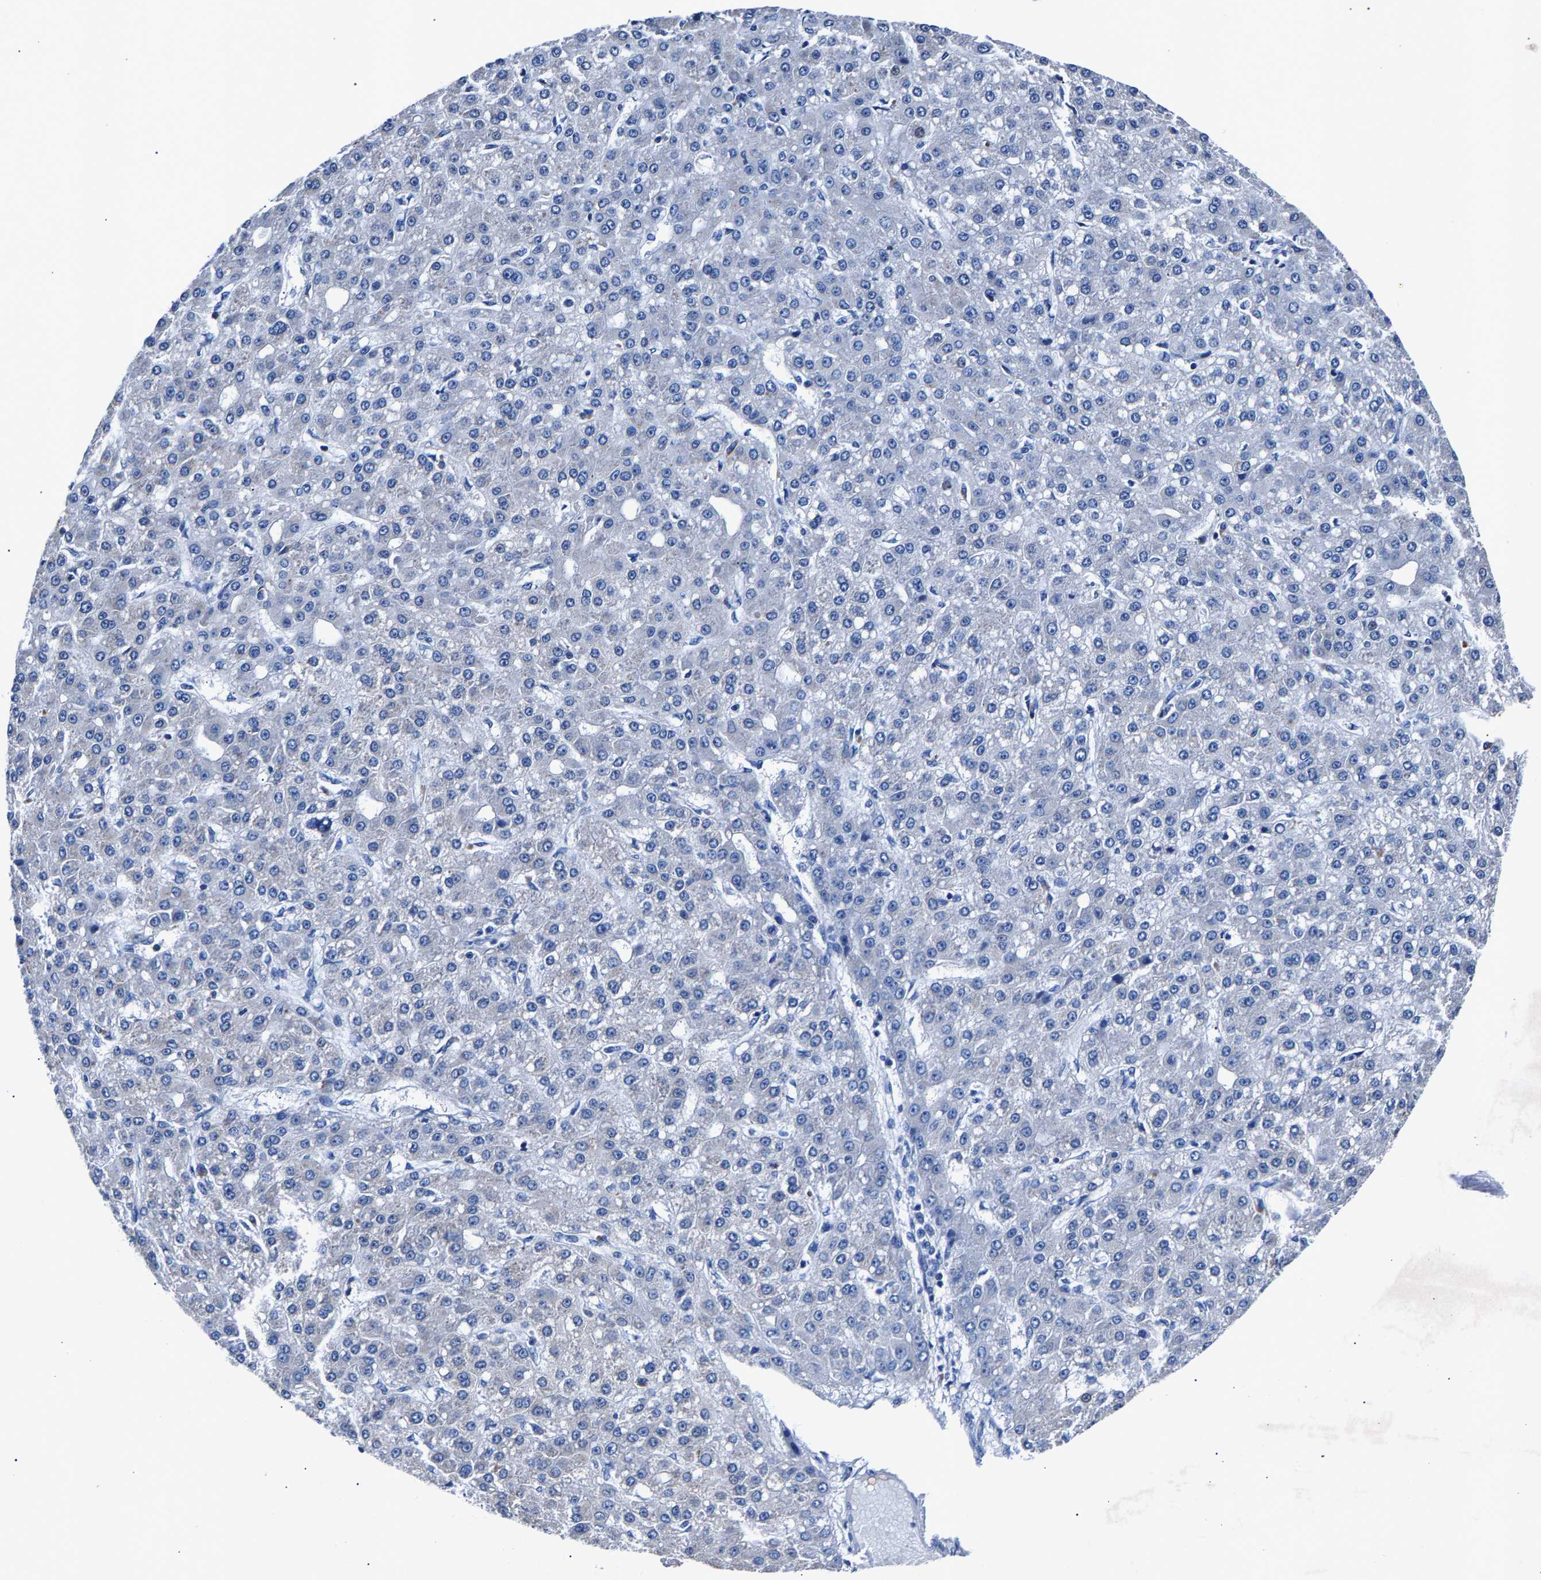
{"staining": {"intensity": "negative", "quantity": "none", "location": "none"}, "tissue": "liver cancer", "cell_type": "Tumor cells", "image_type": "cancer", "snomed": [{"axis": "morphology", "description": "Carcinoma, Hepatocellular, NOS"}, {"axis": "topography", "description": "Liver"}], "caption": "An immunohistochemistry histopathology image of liver cancer is shown. There is no staining in tumor cells of liver cancer.", "gene": "PHF24", "patient": {"sex": "male", "age": 67}}